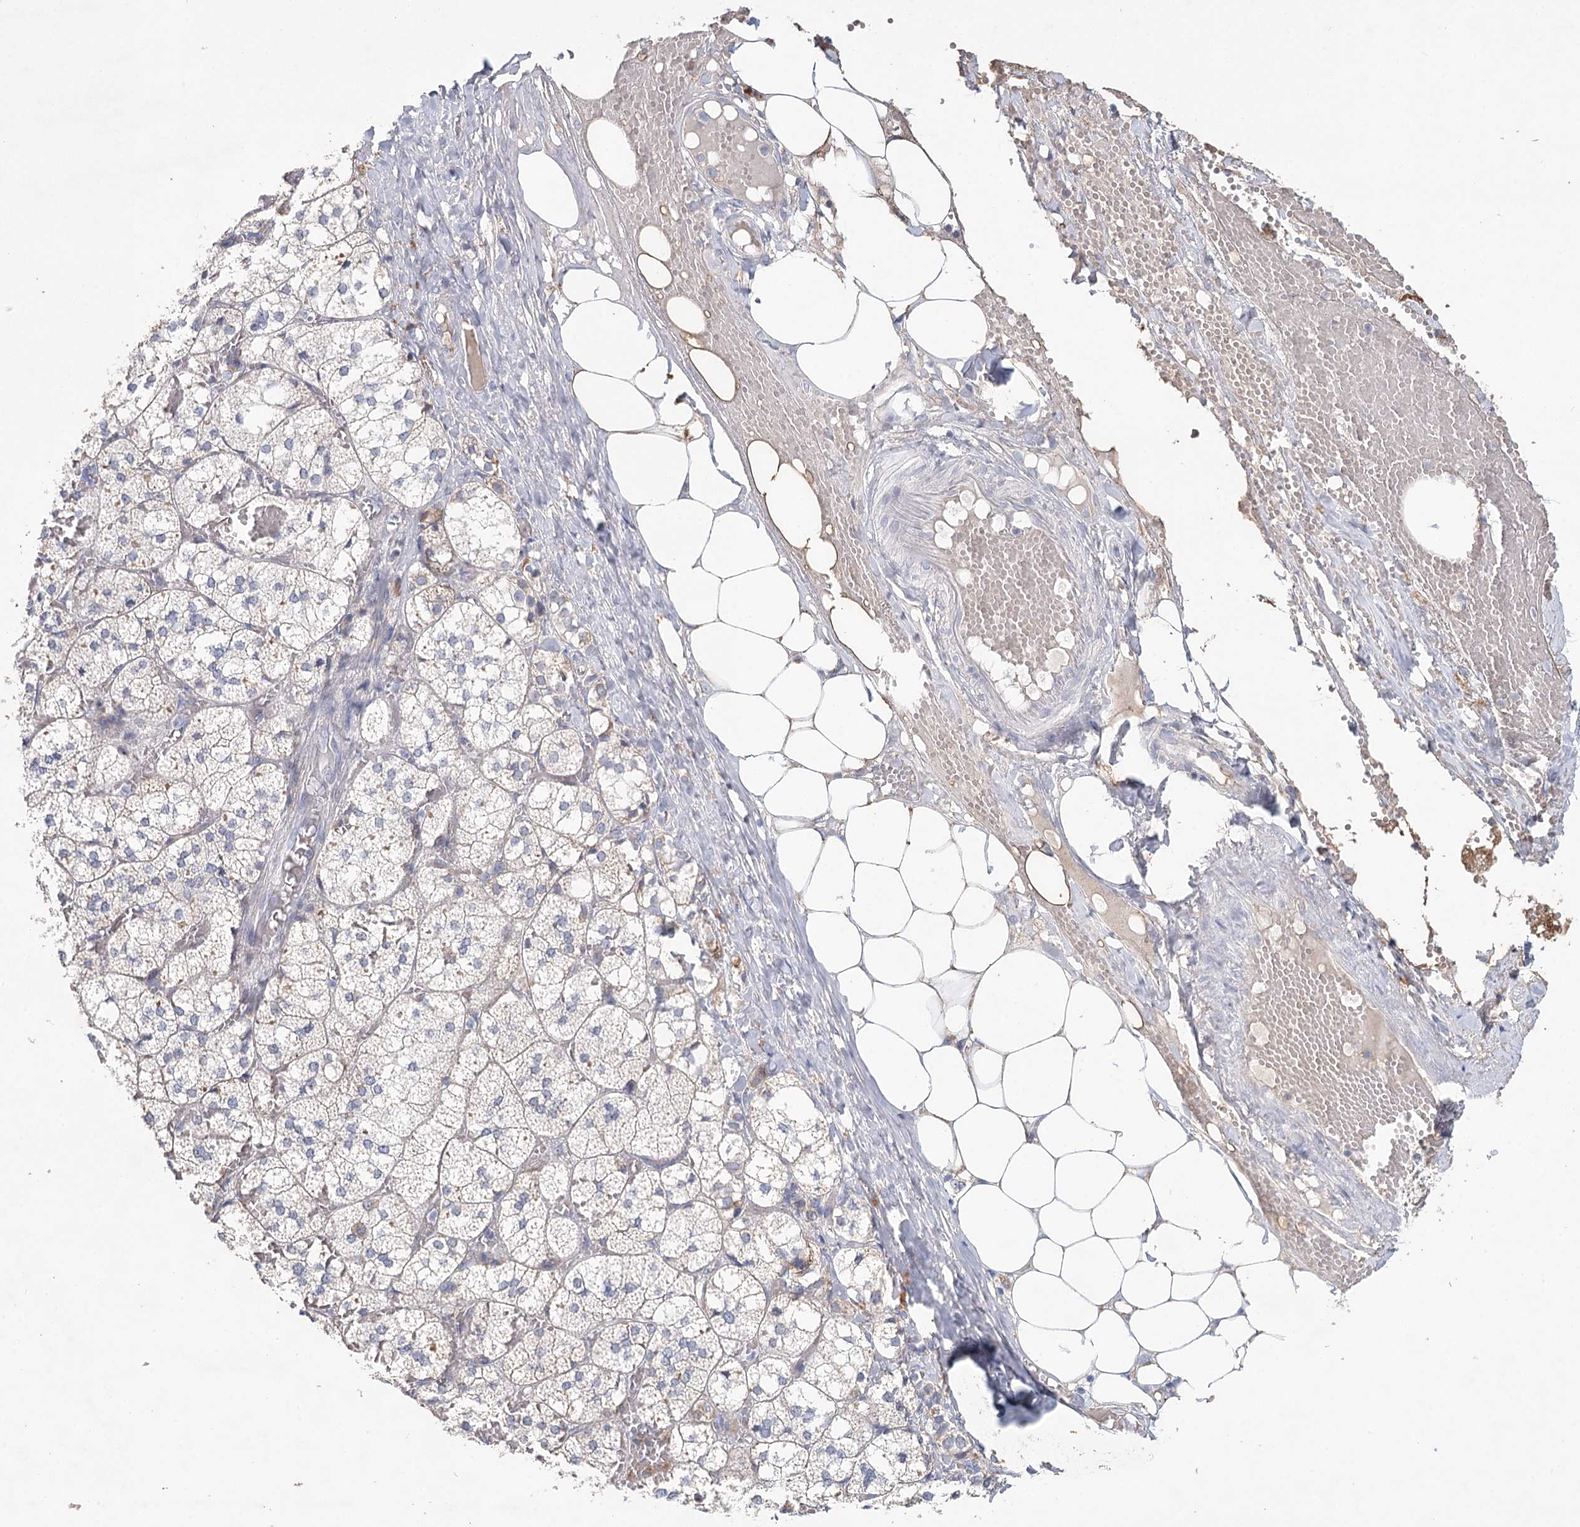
{"staining": {"intensity": "moderate", "quantity": "<25%", "location": "cytoplasmic/membranous"}, "tissue": "adrenal gland", "cell_type": "Glandular cells", "image_type": "normal", "snomed": [{"axis": "morphology", "description": "Normal tissue, NOS"}, {"axis": "topography", "description": "Adrenal gland"}], "caption": "Moderate cytoplasmic/membranous protein positivity is seen in approximately <25% of glandular cells in adrenal gland. The staining was performed using DAB, with brown indicating positive protein expression. Nuclei are stained blue with hematoxylin.", "gene": "ARHGAP44", "patient": {"sex": "female", "age": 61}}